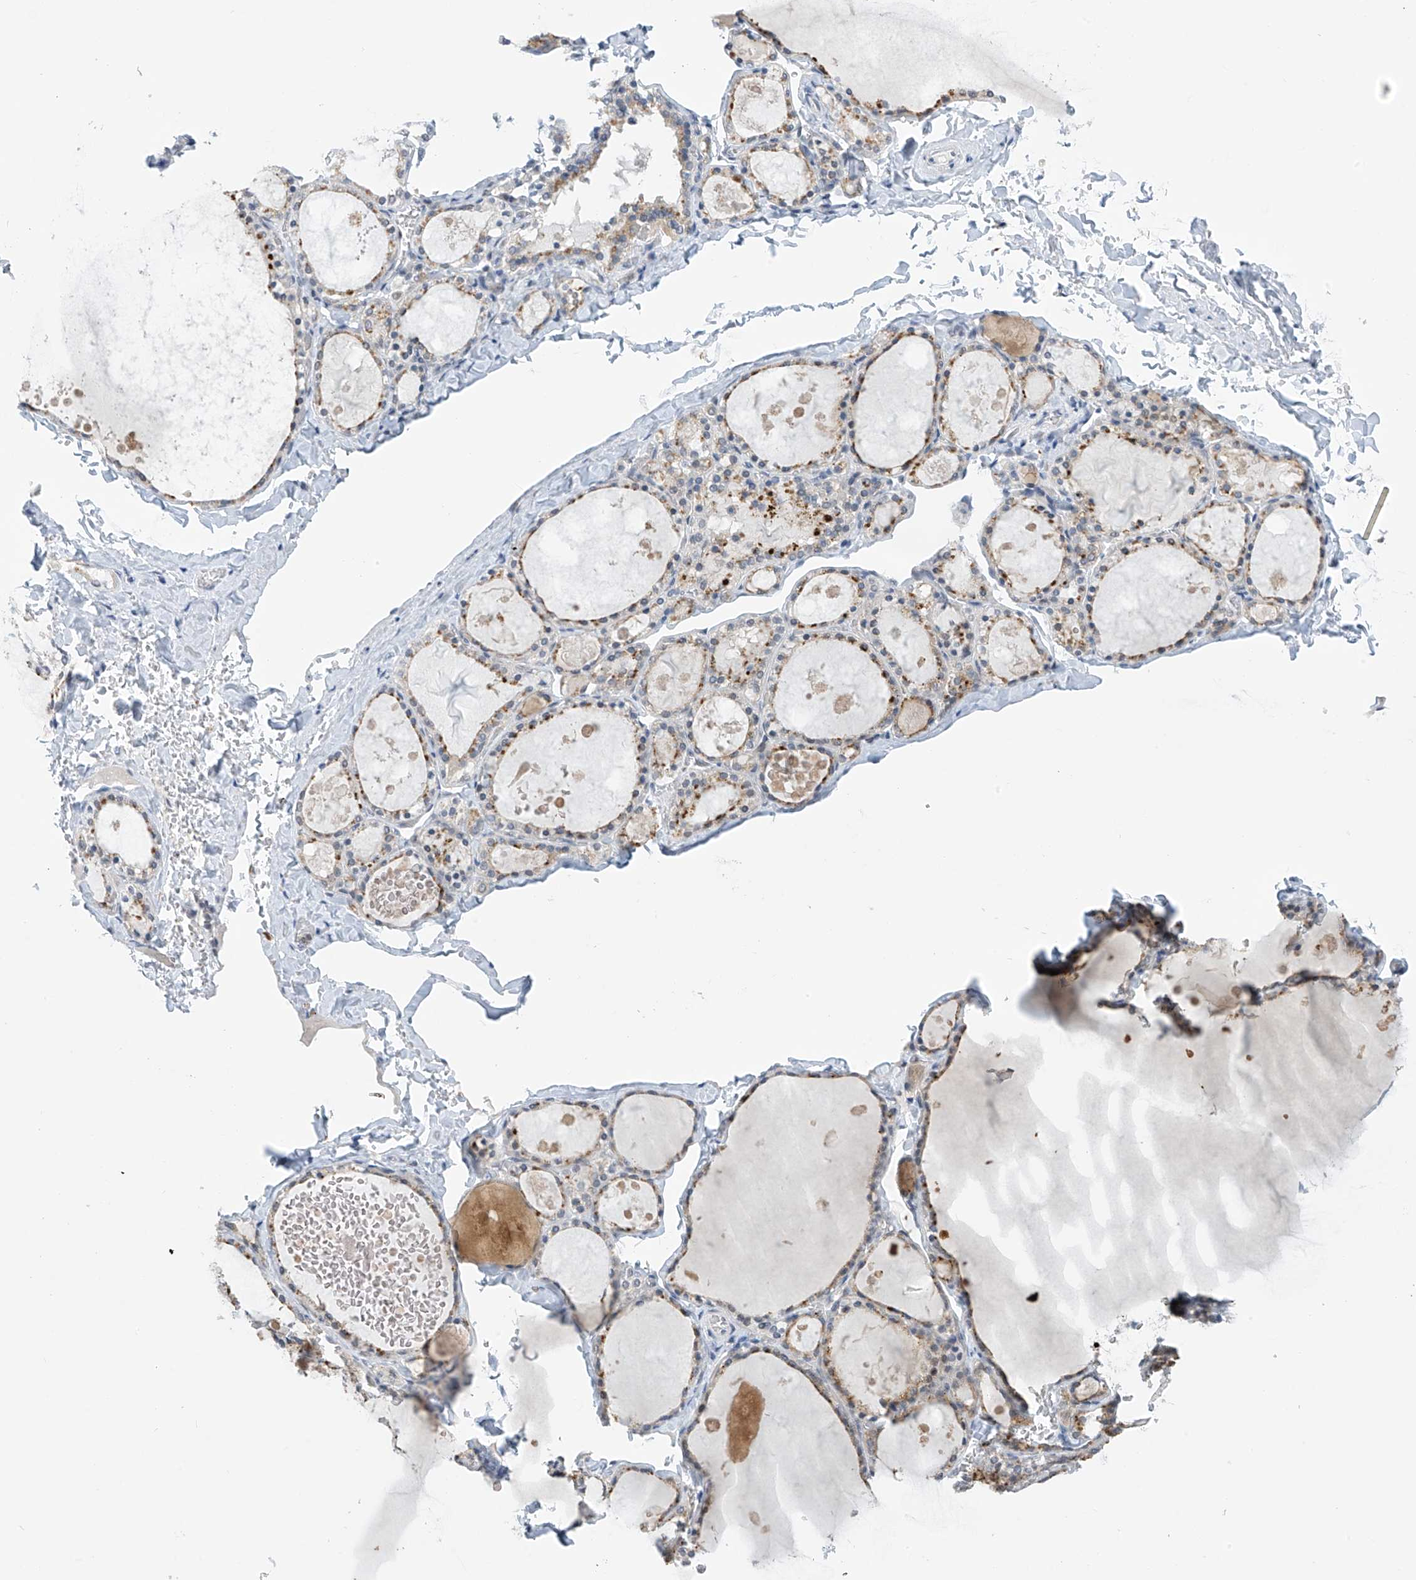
{"staining": {"intensity": "moderate", "quantity": "25%-75%", "location": "cytoplasmic/membranous"}, "tissue": "thyroid gland", "cell_type": "Glandular cells", "image_type": "normal", "snomed": [{"axis": "morphology", "description": "Normal tissue, NOS"}, {"axis": "topography", "description": "Thyroid gland"}], "caption": "Immunohistochemical staining of normal thyroid gland exhibits 25%-75% levels of moderate cytoplasmic/membranous protein positivity in approximately 25%-75% of glandular cells.", "gene": "APLF", "patient": {"sex": "male", "age": 56}}